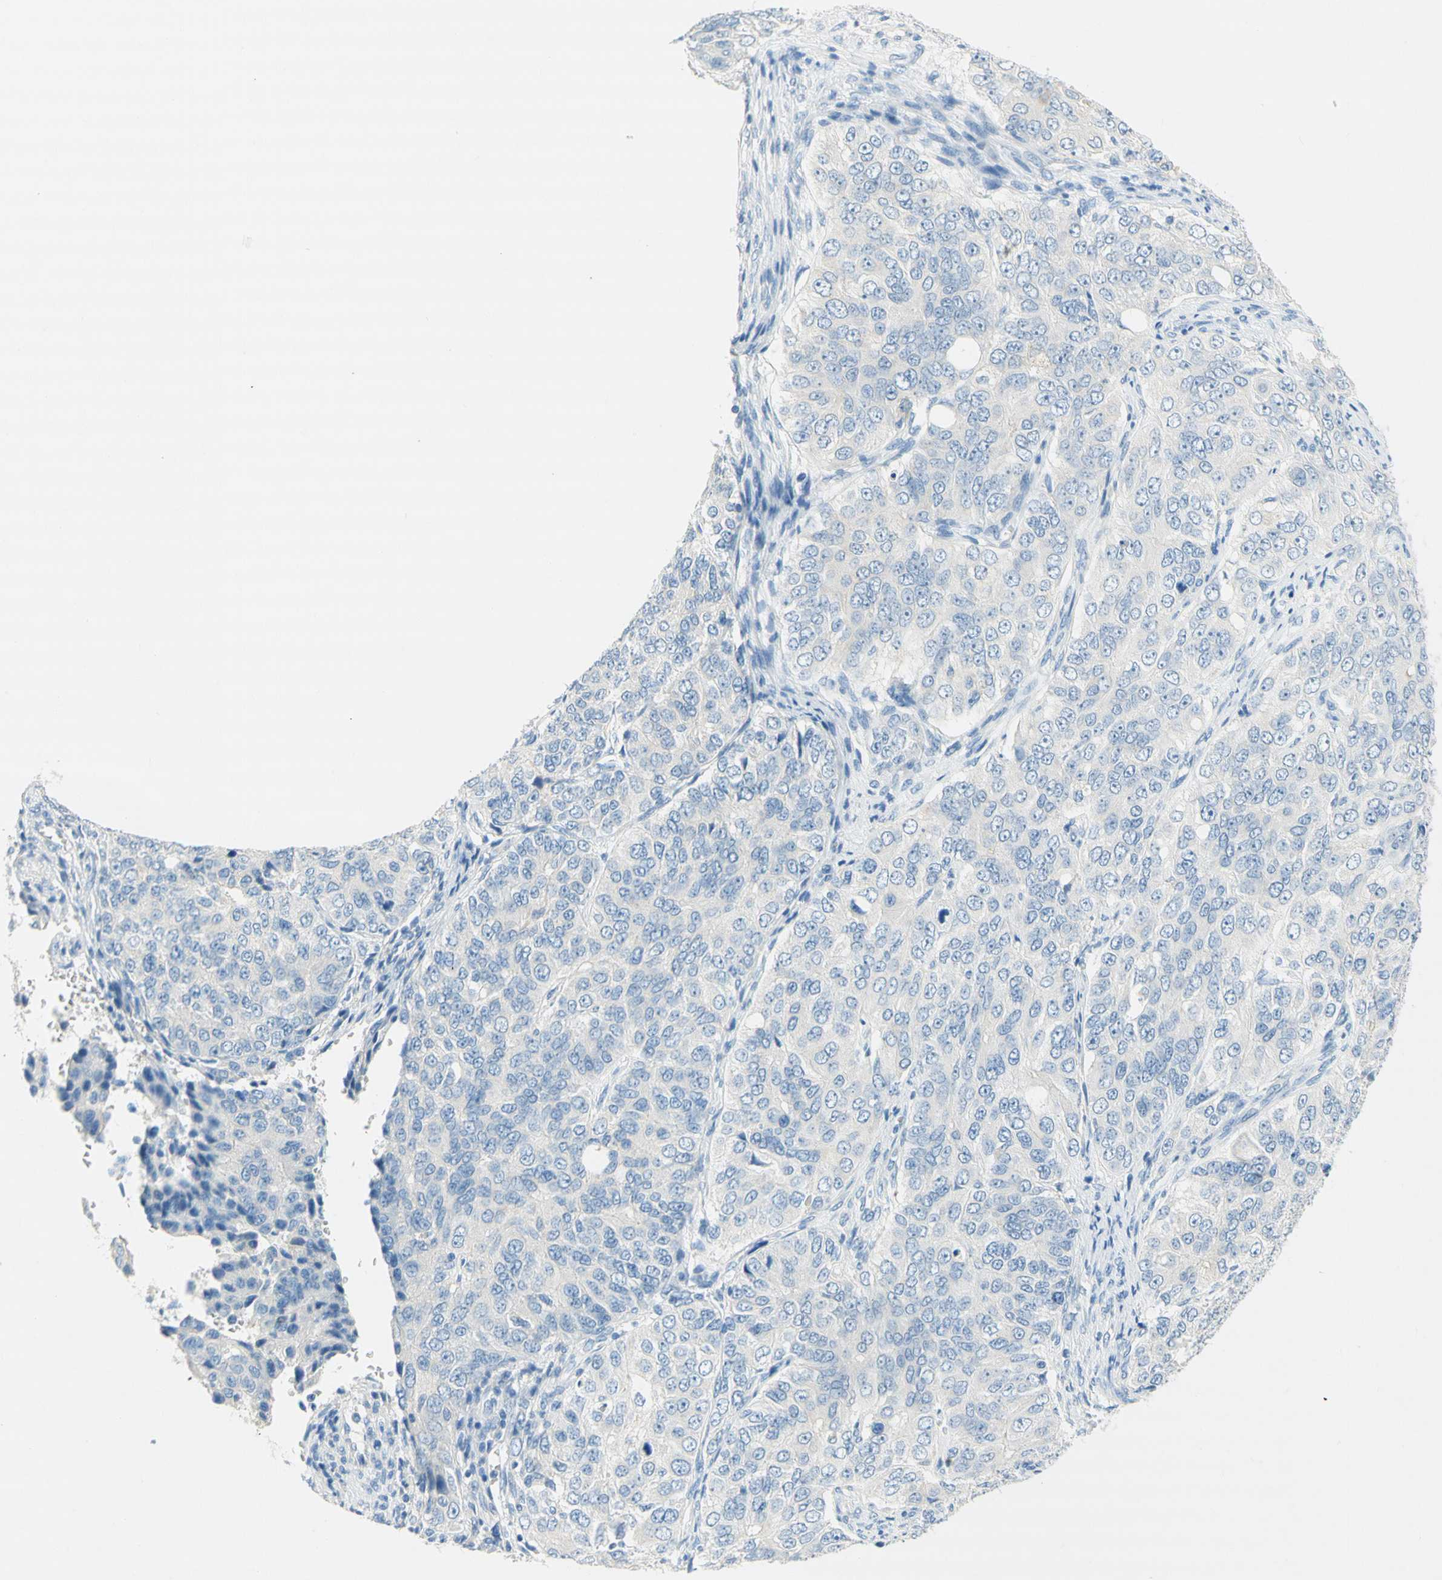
{"staining": {"intensity": "negative", "quantity": "none", "location": "none"}, "tissue": "ovarian cancer", "cell_type": "Tumor cells", "image_type": "cancer", "snomed": [{"axis": "morphology", "description": "Carcinoma, endometroid"}, {"axis": "topography", "description": "Ovary"}], "caption": "DAB immunohistochemical staining of ovarian cancer (endometroid carcinoma) shows no significant staining in tumor cells.", "gene": "POLR2J3", "patient": {"sex": "female", "age": 51}}